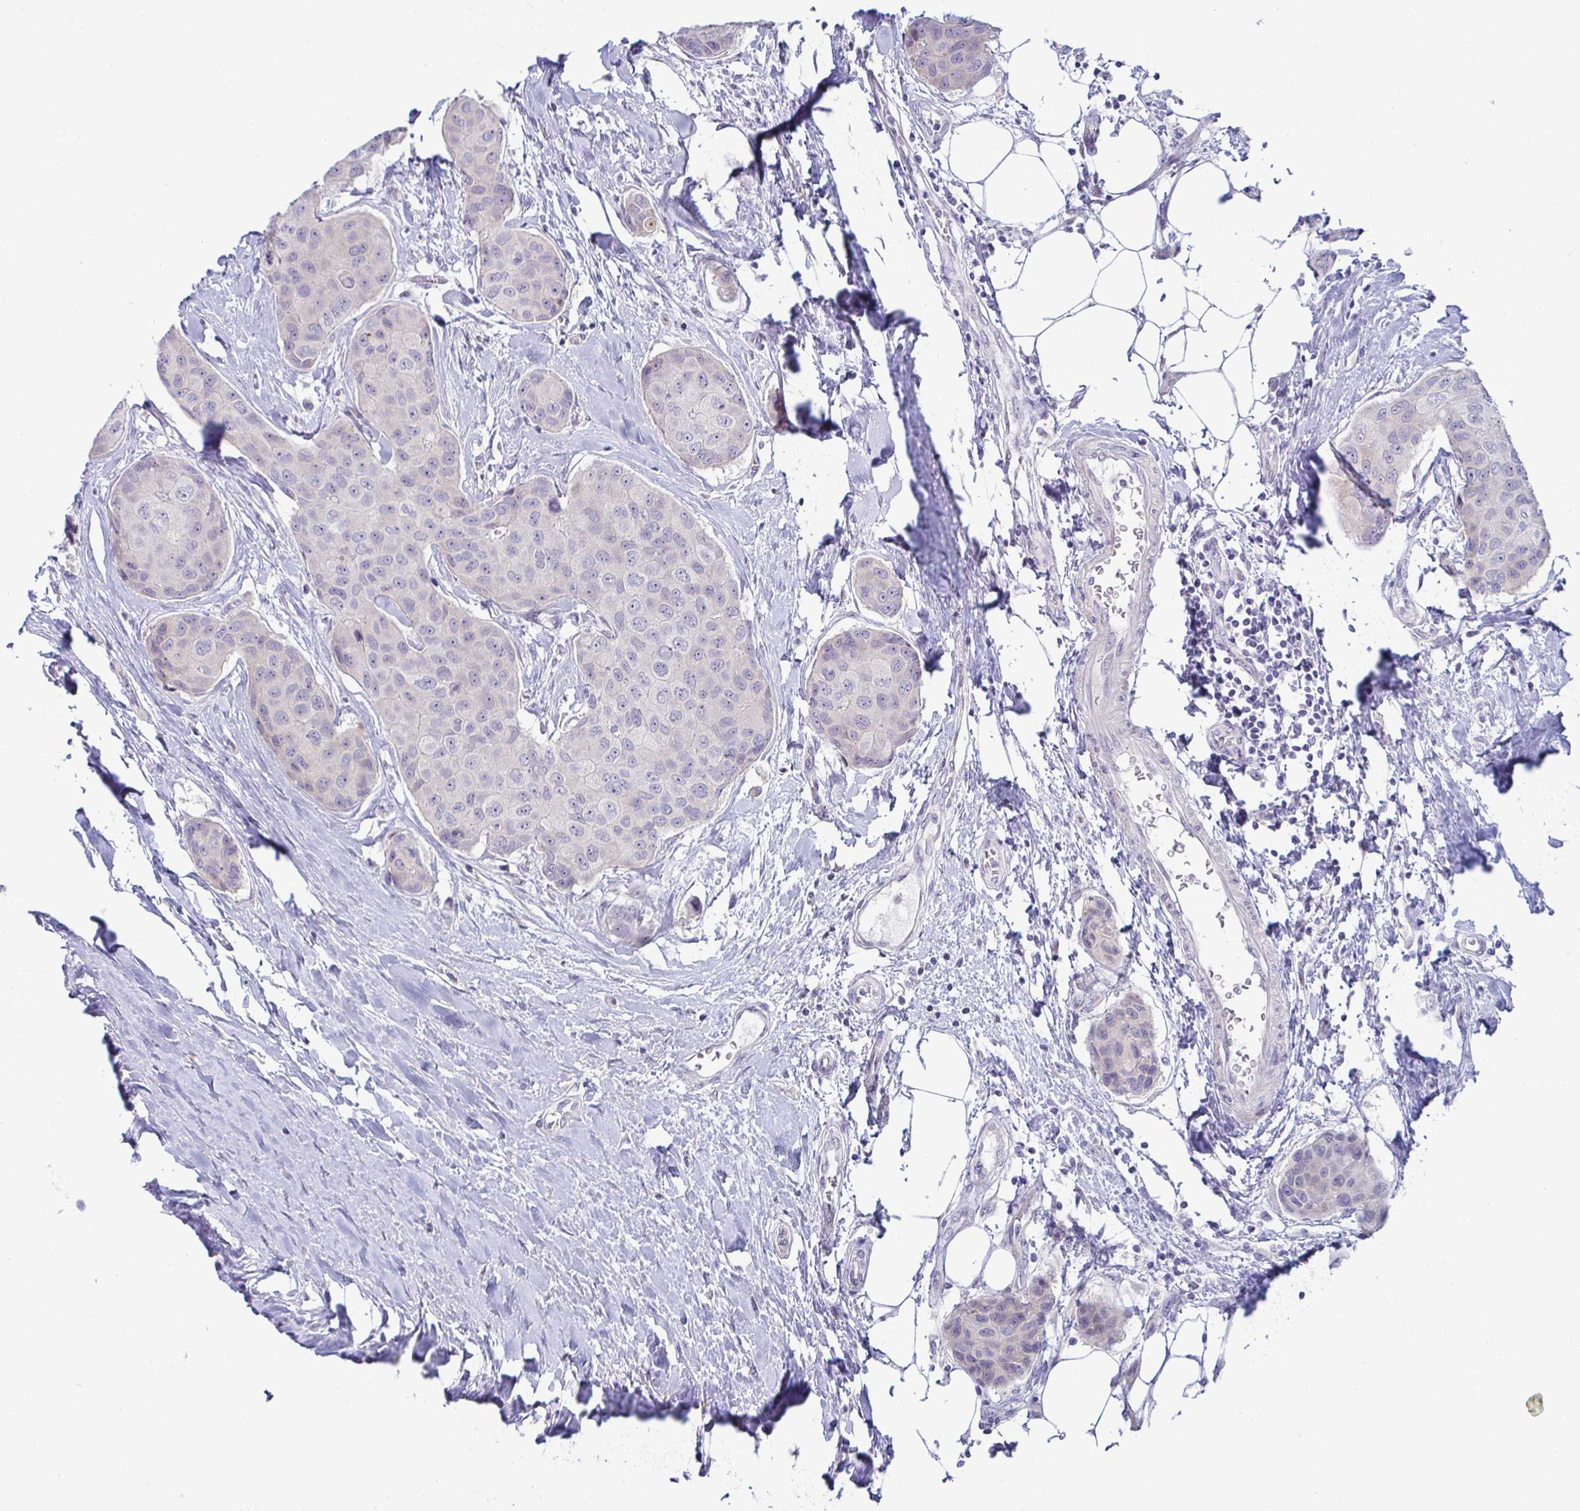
{"staining": {"intensity": "negative", "quantity": "none", "location": "none"}, "tissue": "breast cancer", "cell_type": "Tumor cells", "image_type": "cancer", "snomed": [{"axis": "morphology", "description": "Duct carcinoma"}, {"axis": "topography", "description": "Breast"}], "caption": "The micrograph reveals no staining of tumor cells in infiltrating ductal carcinoma (breast). Brightfield microscopy of IHC stained with DAB (brown) and hematoxylin (blue), captured at high magnification.", "gene": "GSTM1", "patient": {"sex": "female", "age": 80}}